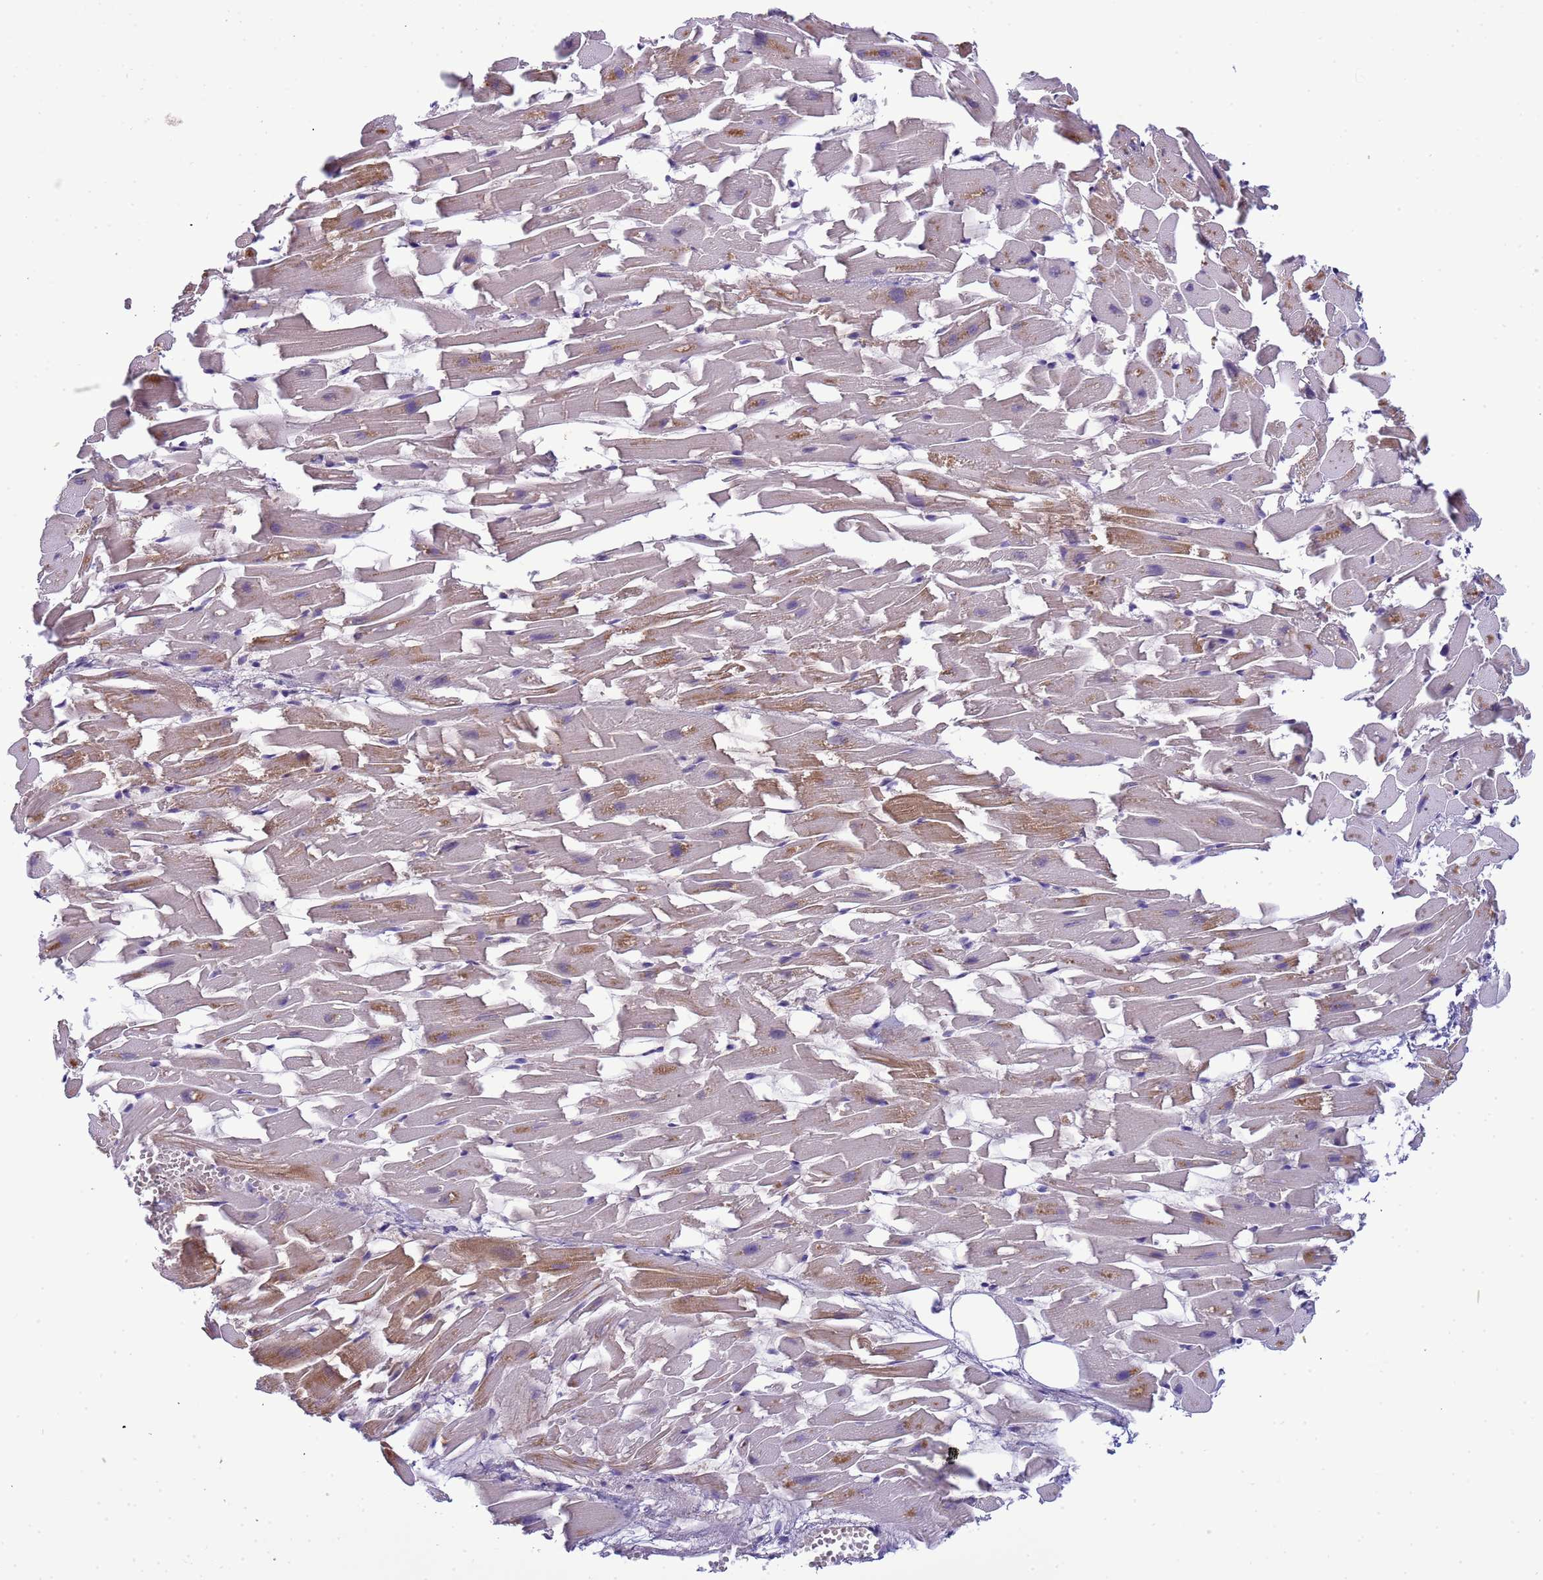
{"staining": {"intensity": "moderate", "quantity": "25%-75%", "location": "cytoplasmic/membranous"}, "tissue": "heart muscle", "cell_type": "Cardiomyocytes", "image_type": "normal", "snomed": [{"axis": "morphology", "description": "Normal tissue, NOS"}, {"axis": "topography", "description": "Heart"}], "caption": "Immunohistochemical staining of benign heart muscle shows medium levels of moderate cytoplasmic/membranous expression in approximately 25%-75% of cardiomyocytes. Using DAB (brown) and hematoxylin (blue) stains, captured at high magnification using brightfield microscopy.", "gene": "CD53", "patient": {"sex": "female", "age": 64}}